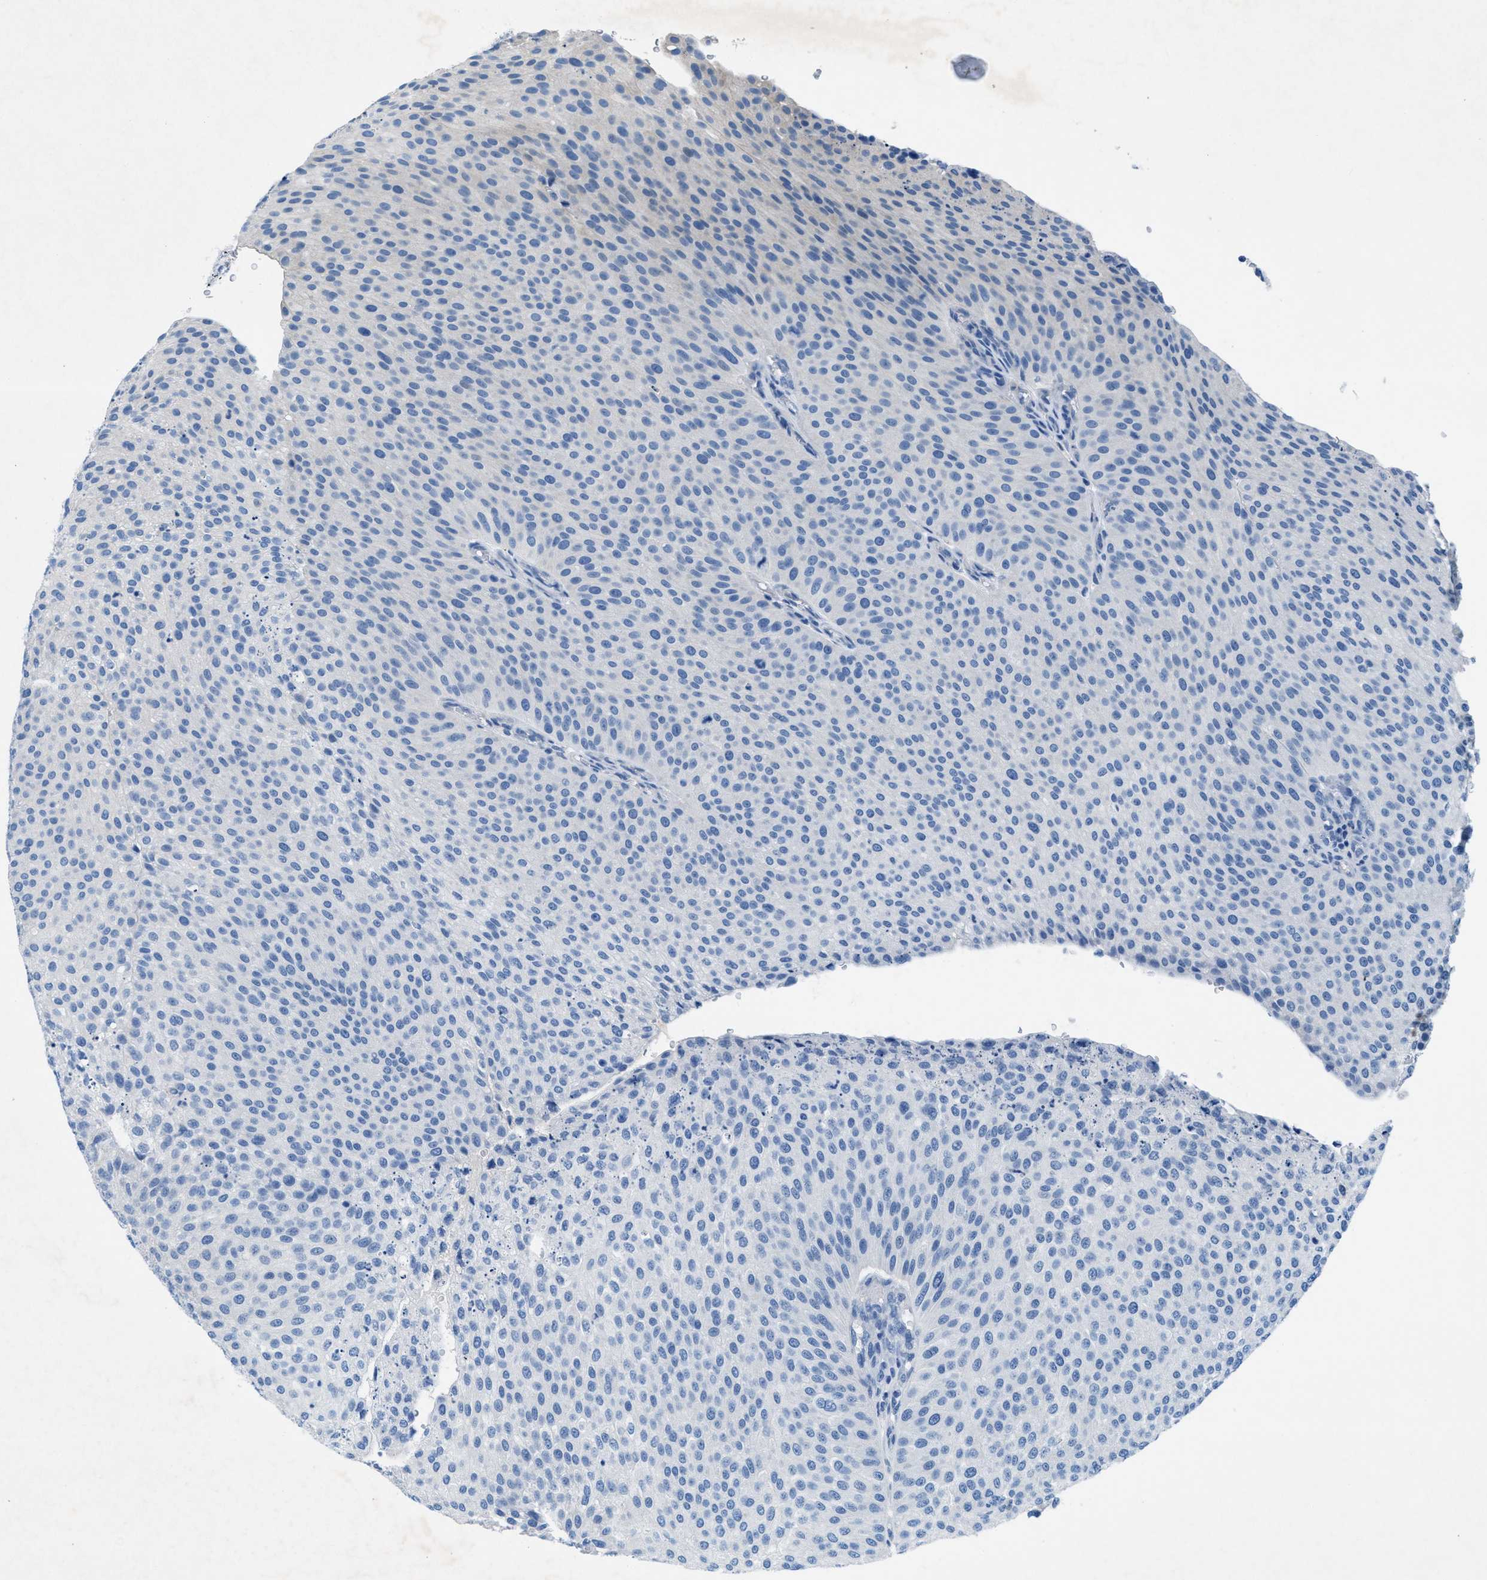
{"staining": {"intensity": "weak", "quantity": "<25%", "location": "cytoplasmic/membranous"}, "tissue": "urothelial cancer", "cell_type": "Tumor cells", "image_type": "cancer", "snomed": [{"axis": "morphology", "description": "Urothelial carcinoma, Low grade"}, {"axis": "topography", "description": "Smooth muscle"}, {"axis": "topography", "description": "Urinary bladder"}], "caption": "A histopathology image of urothelial carcinoma (low-grade) stained for a protein demonstrates no brown staining in tumor cells.", "gene": "GALNT17", "patient": {"sex": "male", "age": 60}}